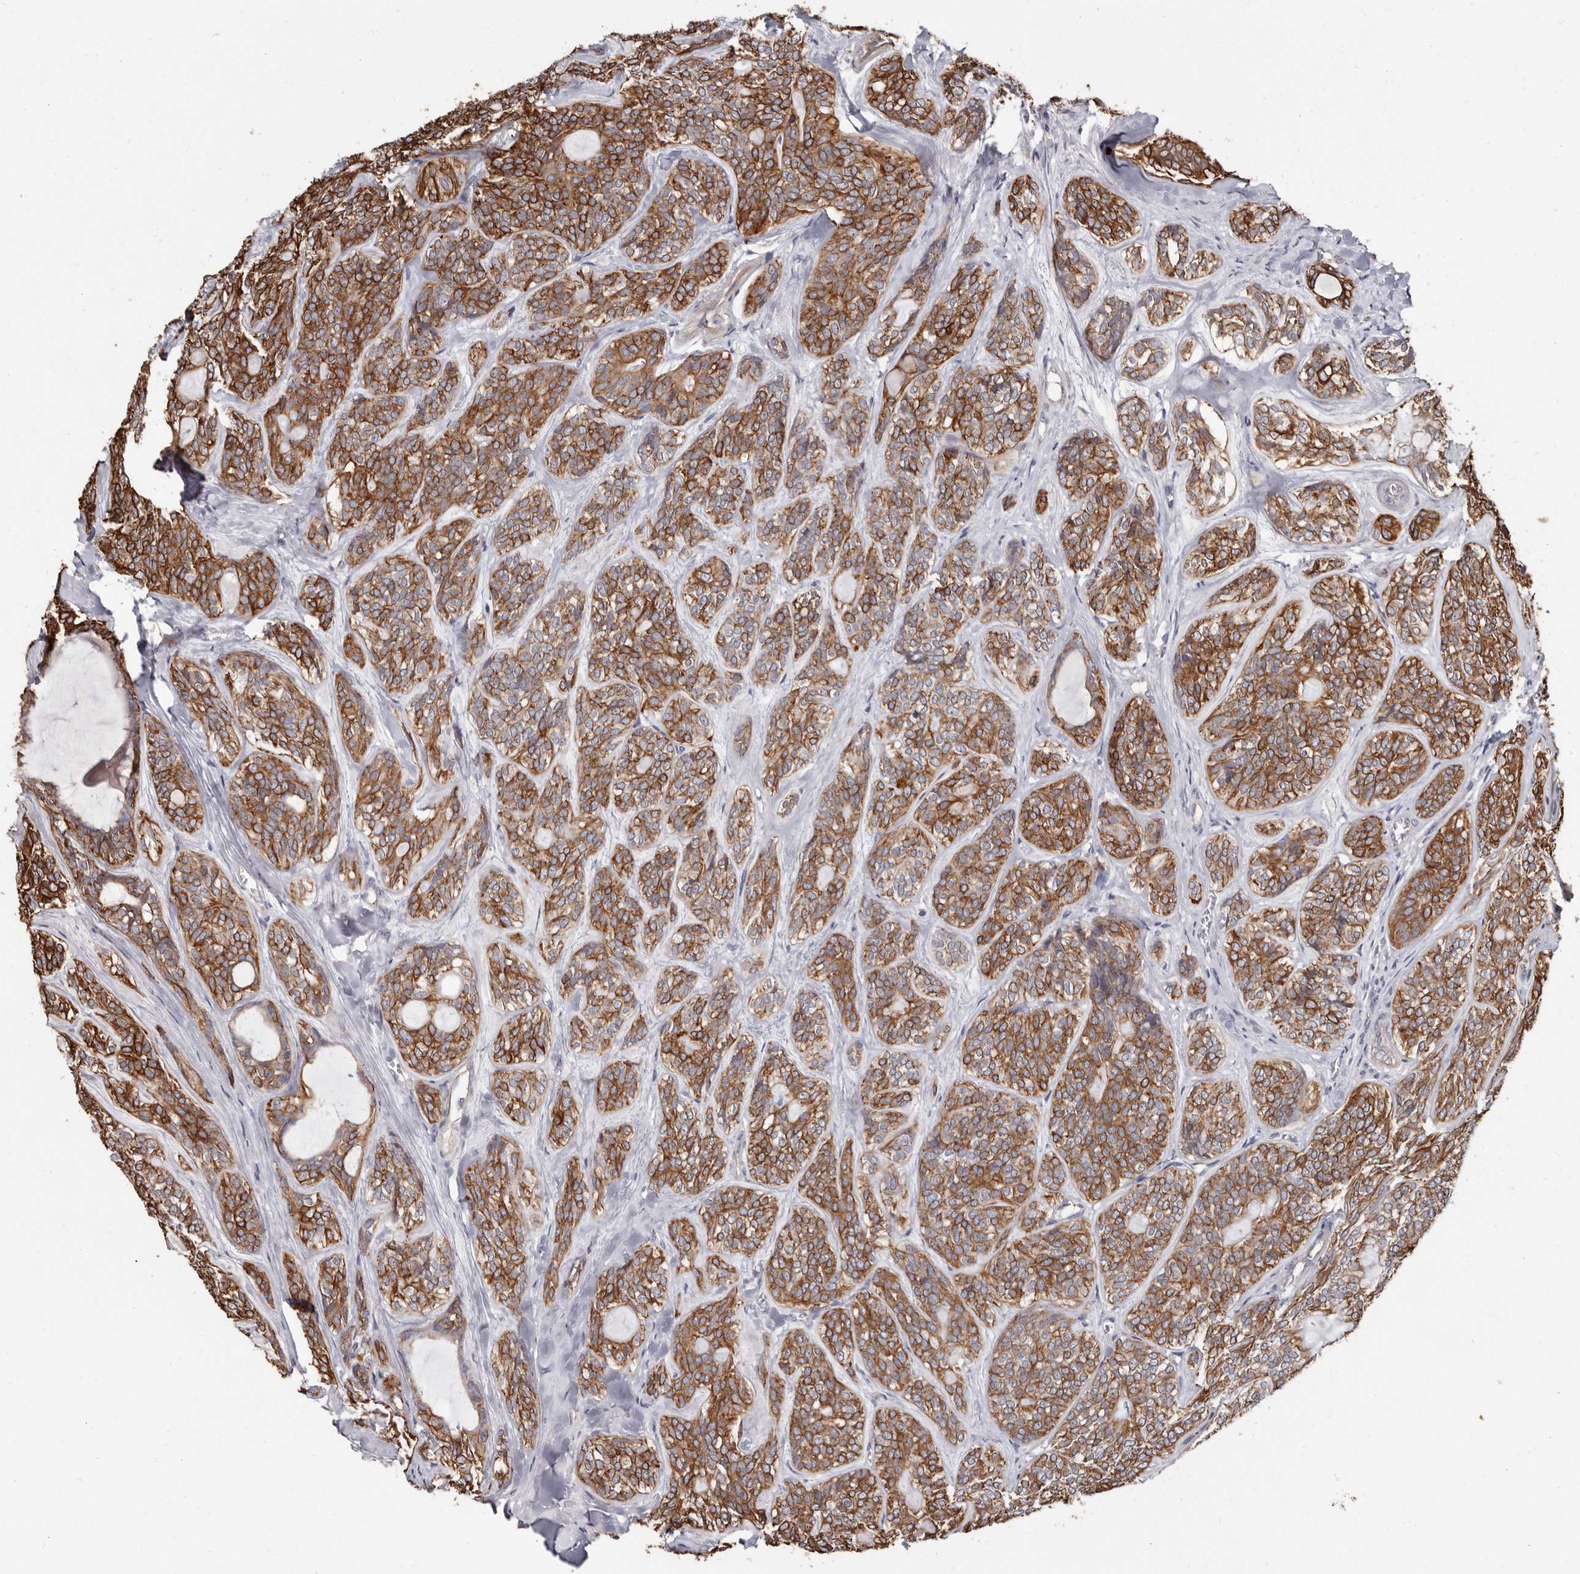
{"staining": {"intensity": "moderate", "quantity": ">75%", "location": "cytoplasmic/membranous"}, "tissue": "head and neck cancer", "cell_type": "Tumor cells", "image_type": "cancer", "snomed": [{"axis": "morphology", "description": "Adenocarcinoma, NOS"}, {"axis": "topography", "description": "Head-Neck"}], "caption": "Adenocarcinoma (head and neck) tissue demonstrates moderate cytoplasmic/membranous staining in about >75% of tumor cells, visualized by immunohistochemistry.", "gene": "MRPL18", "patient": {"sex": "male", "age": 66}}